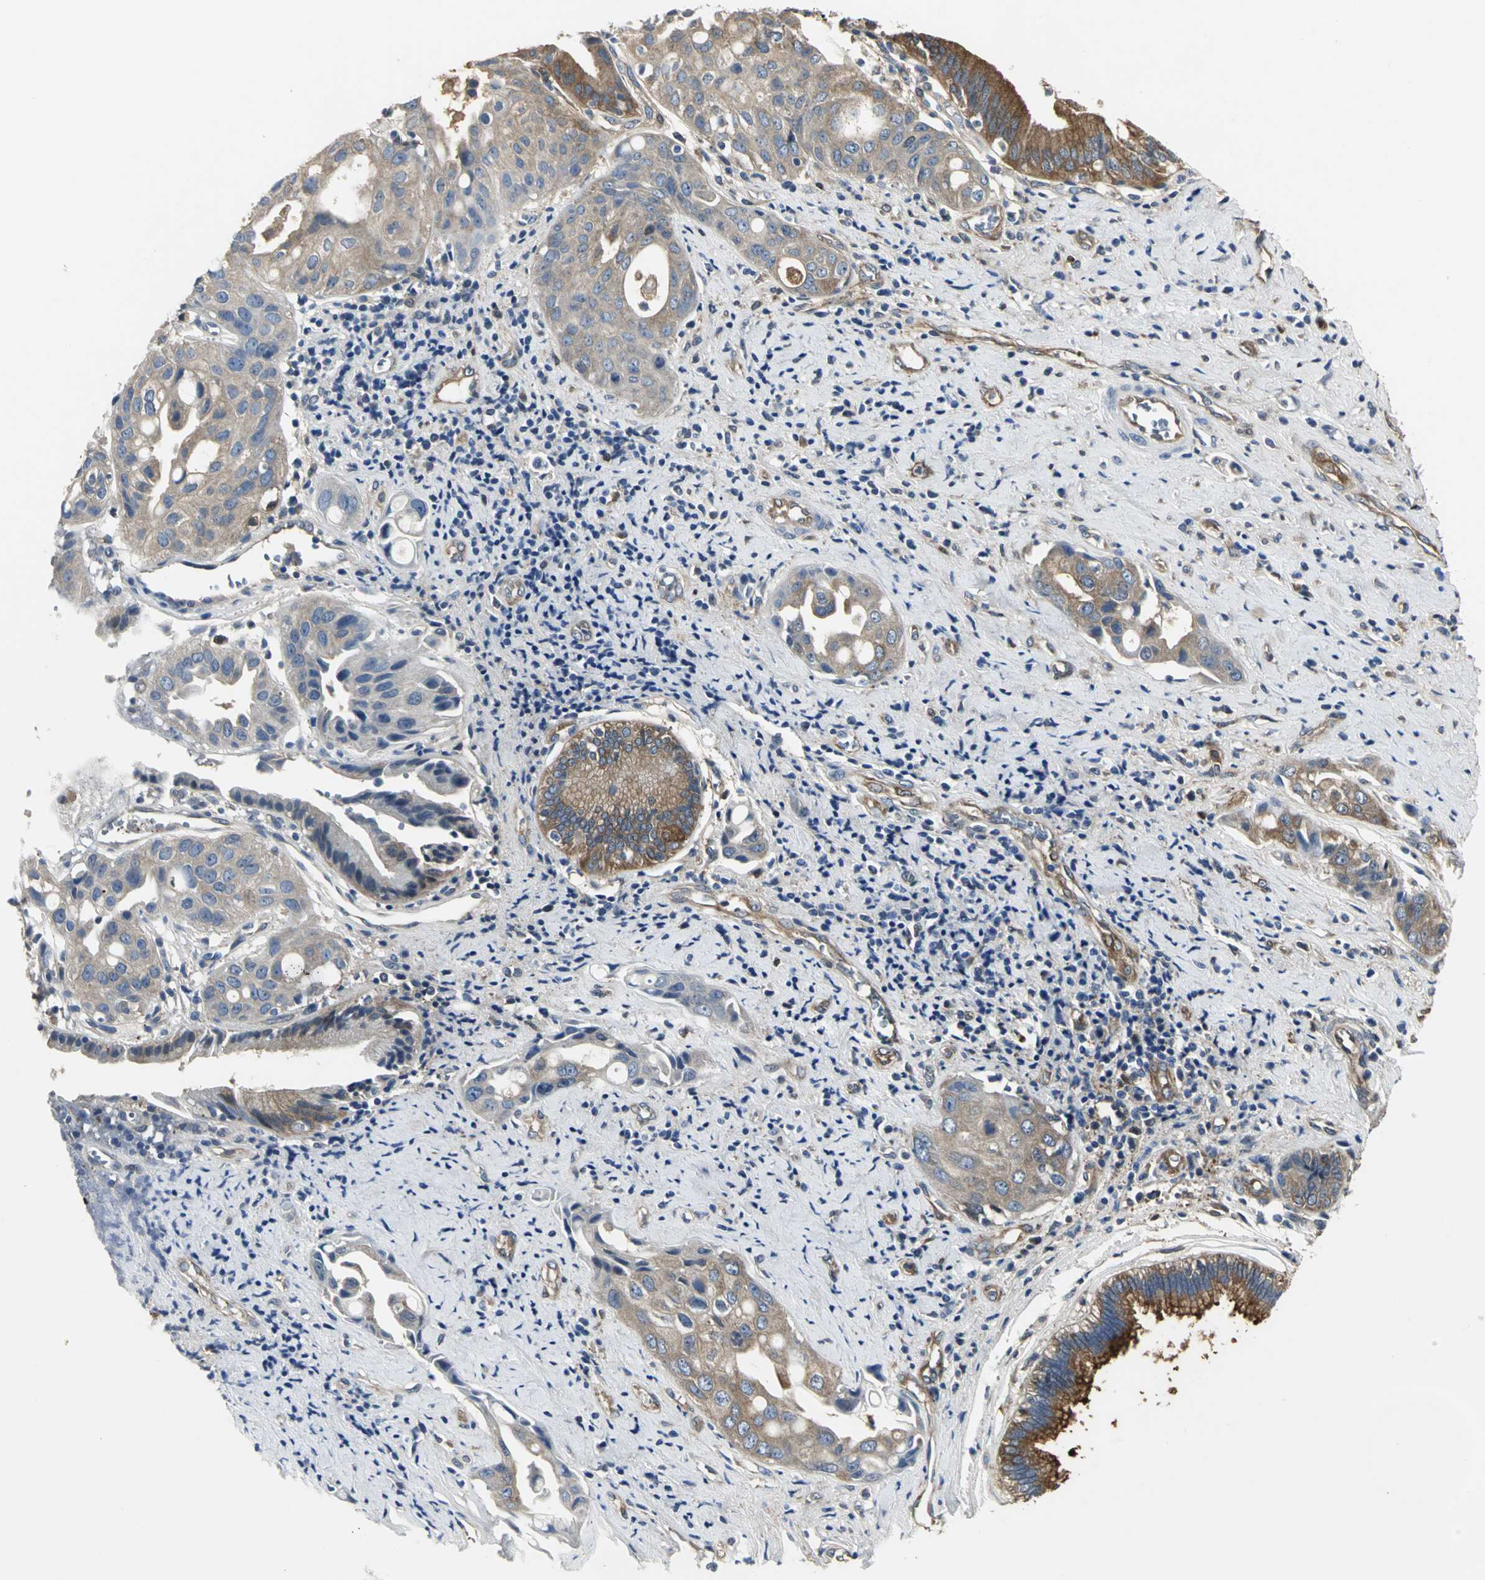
{"staining": {"intensity": "moderate", "quantity": "25%-75%", "location": "cytoplasmic/membranous"}, "tissue": "pancreatic cancer", "cell_type": "Tumor cells", "image_type": "cancer", "snomed": [{"axis": "morphology", "description": "Adenocarcinoma, NOS"}, {"axis": "topography", "description": "Pancreas"}], "caption": "Tumor cells display medium levels of moderate cytoplasmic/membranous staining in about 25%-75% of cells in pancreatic cancer (adenocarcinoma).", "gene": "CHRNB1", "patient": {"sex": "female", "age": 60}}